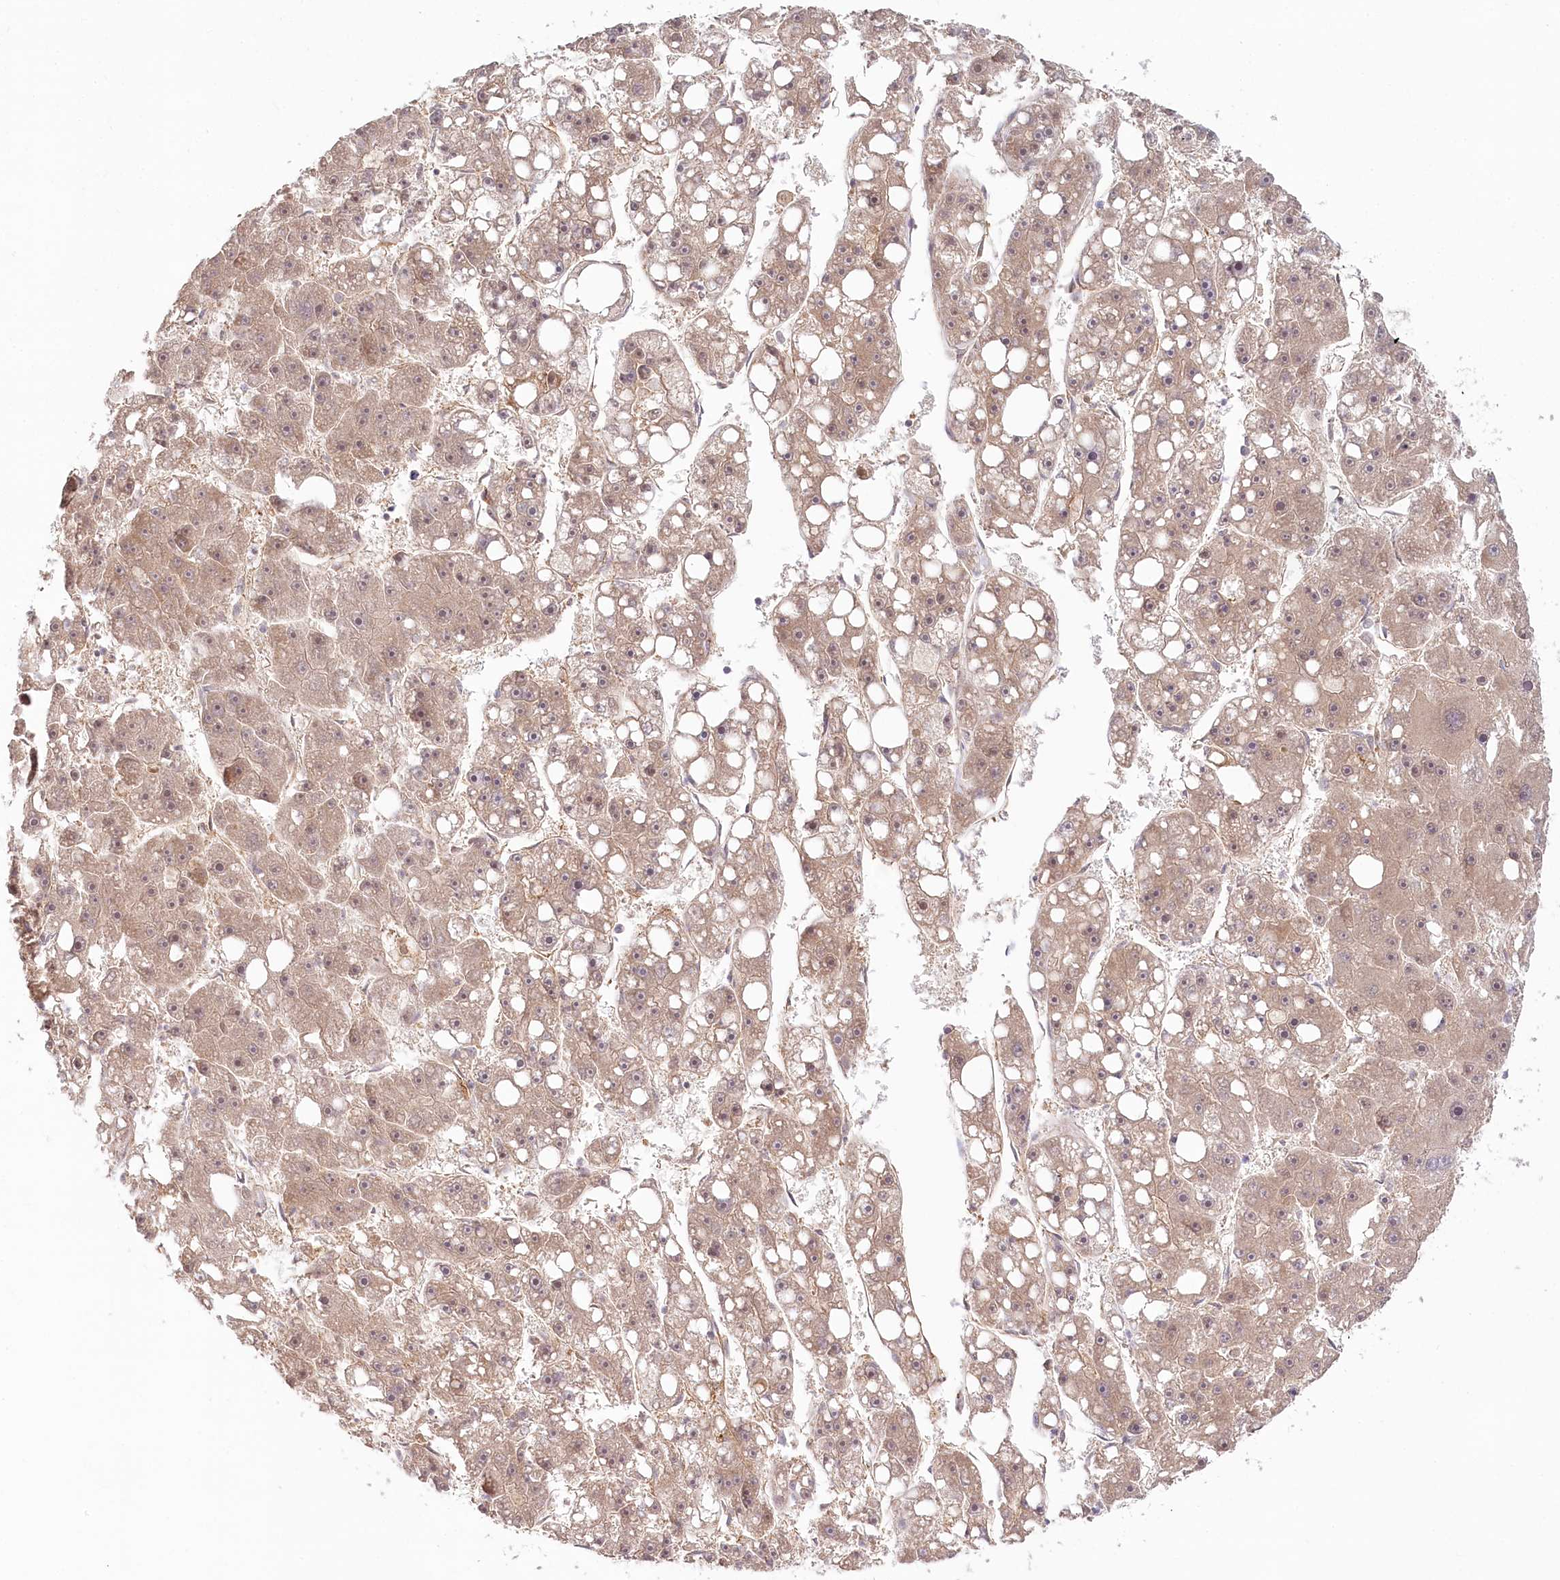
{"staining": {"intensity": "weak", "quantity": ">75%", "location": "cytoplasmic/membranous"}, "tissue": "liver cancer", "cell_type": "Tumor cells", "image_type": "cancer", "snomed": [{"axis": "morphology", "description": "Carcinoma, Hepatocellular, NOS"}, {"axis": "topography", "description": "Liver"}], "caption": "The photomicrograph shows immunohistochemical staining of hepatocellular carcinoma (liver). There is weak cytoplasmic/membranous expression is seen in about >75% of tumor cells. Using DAB (3,3'-diaminobenzidine) (brown) and hematoxylin (blue) stains, captured at high magnification using brightfield microscopy.", "gene": "CEP70", "patient": {"sex": "female", "age": 61}}